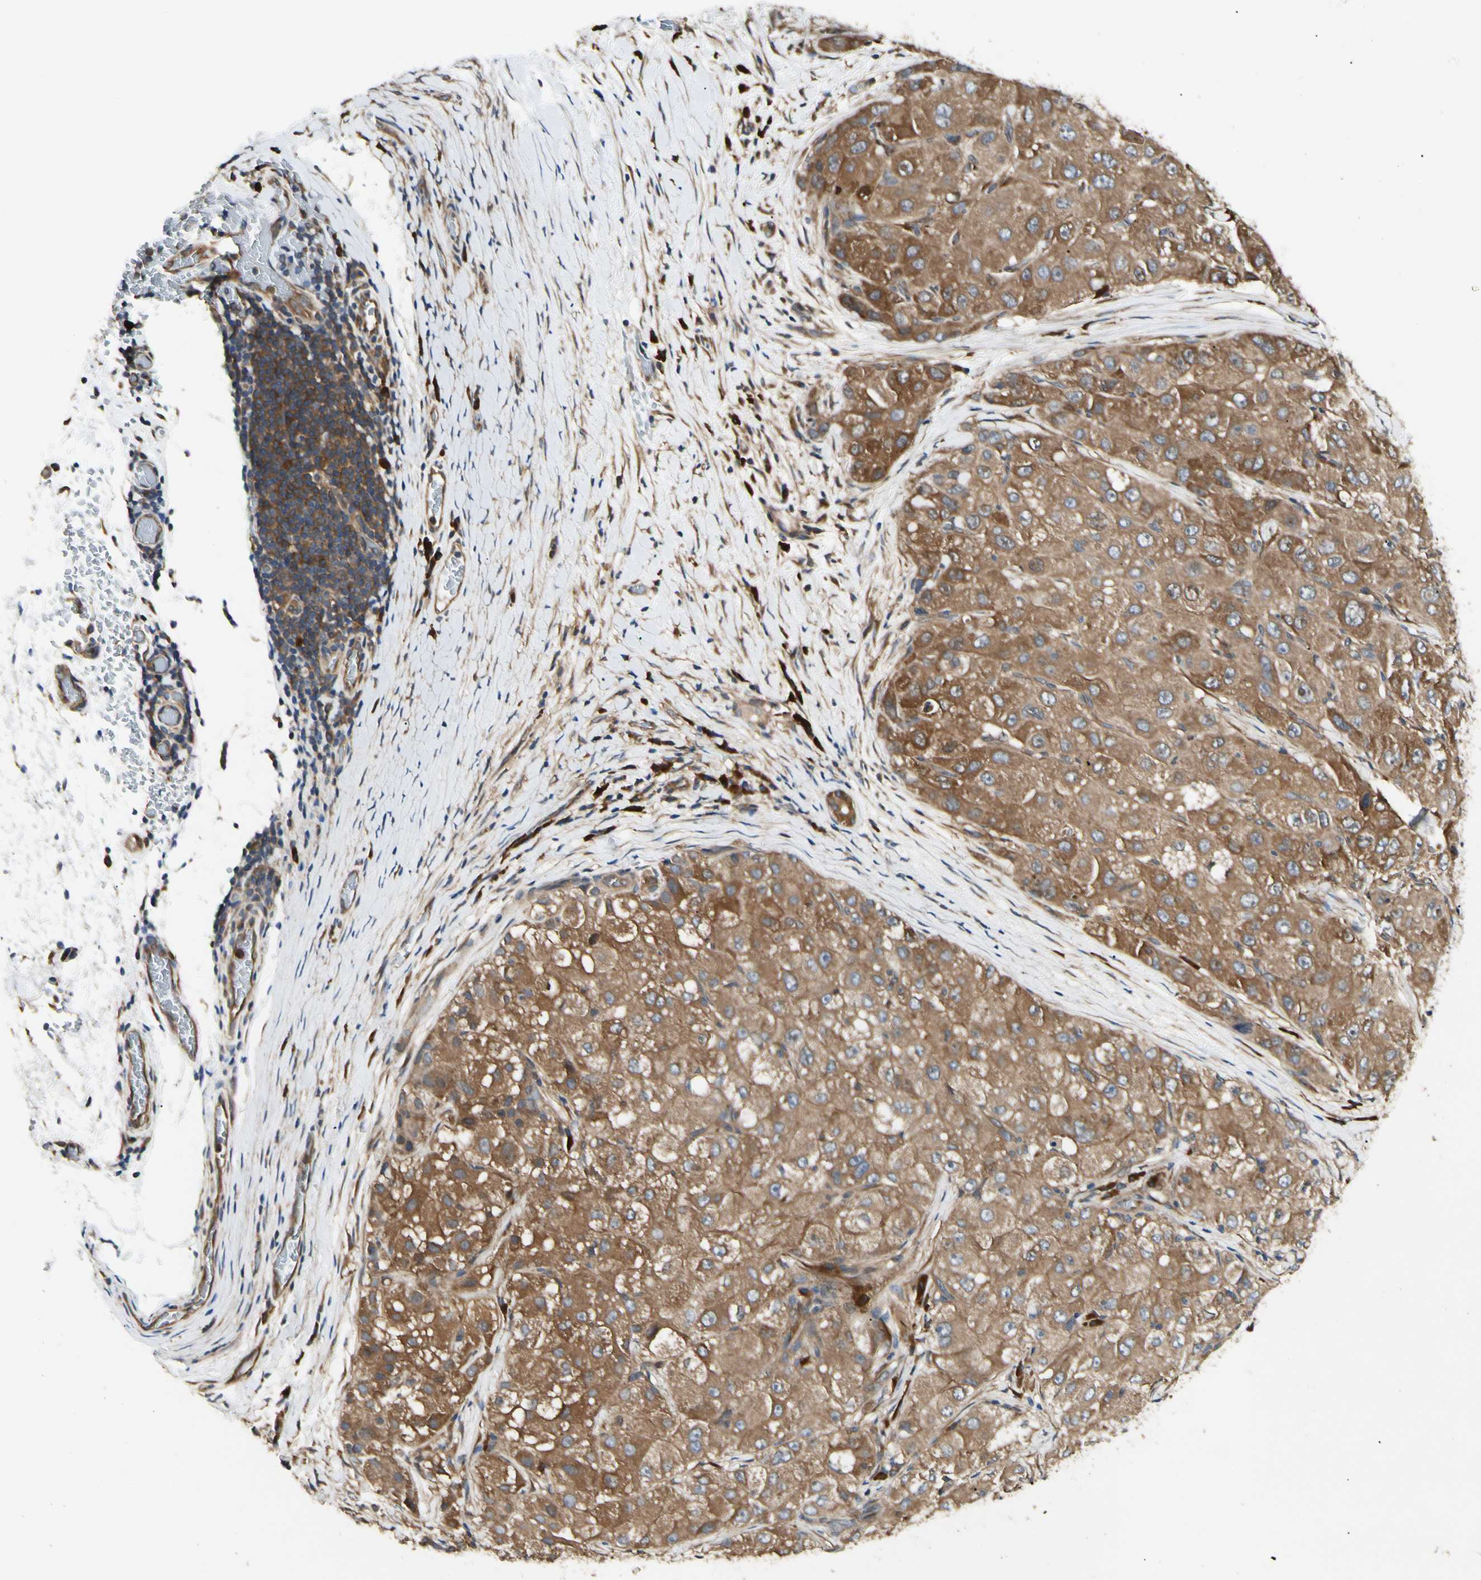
{"staining": {"intensity": "moderate", "quantity": ">75%", "location": "cytoplasmic/membranous"}, "tissue": "liver cancer", "cell_type": "Tumor cells", "image_type": "cancer", "snomed": [{"axis": "morphology", "description": "Carcinoma, Hepatocellular, NOS"}, {"axis": "topography", "description": "Liver"}], "caption": "An image of liver cancer (hepatocellular carcinoma) stained for a protein shows moderate cytoplasmic/membranous brown staining in tumor cells. The staining was performed using DAB (3,3'-diaminobenzidine), with brown indicating positive protein expression. Nuclei are stained blue with hematoxylin.", "gene": "NME1-NME2", "patient": {"sex": "male", "age": 80}}